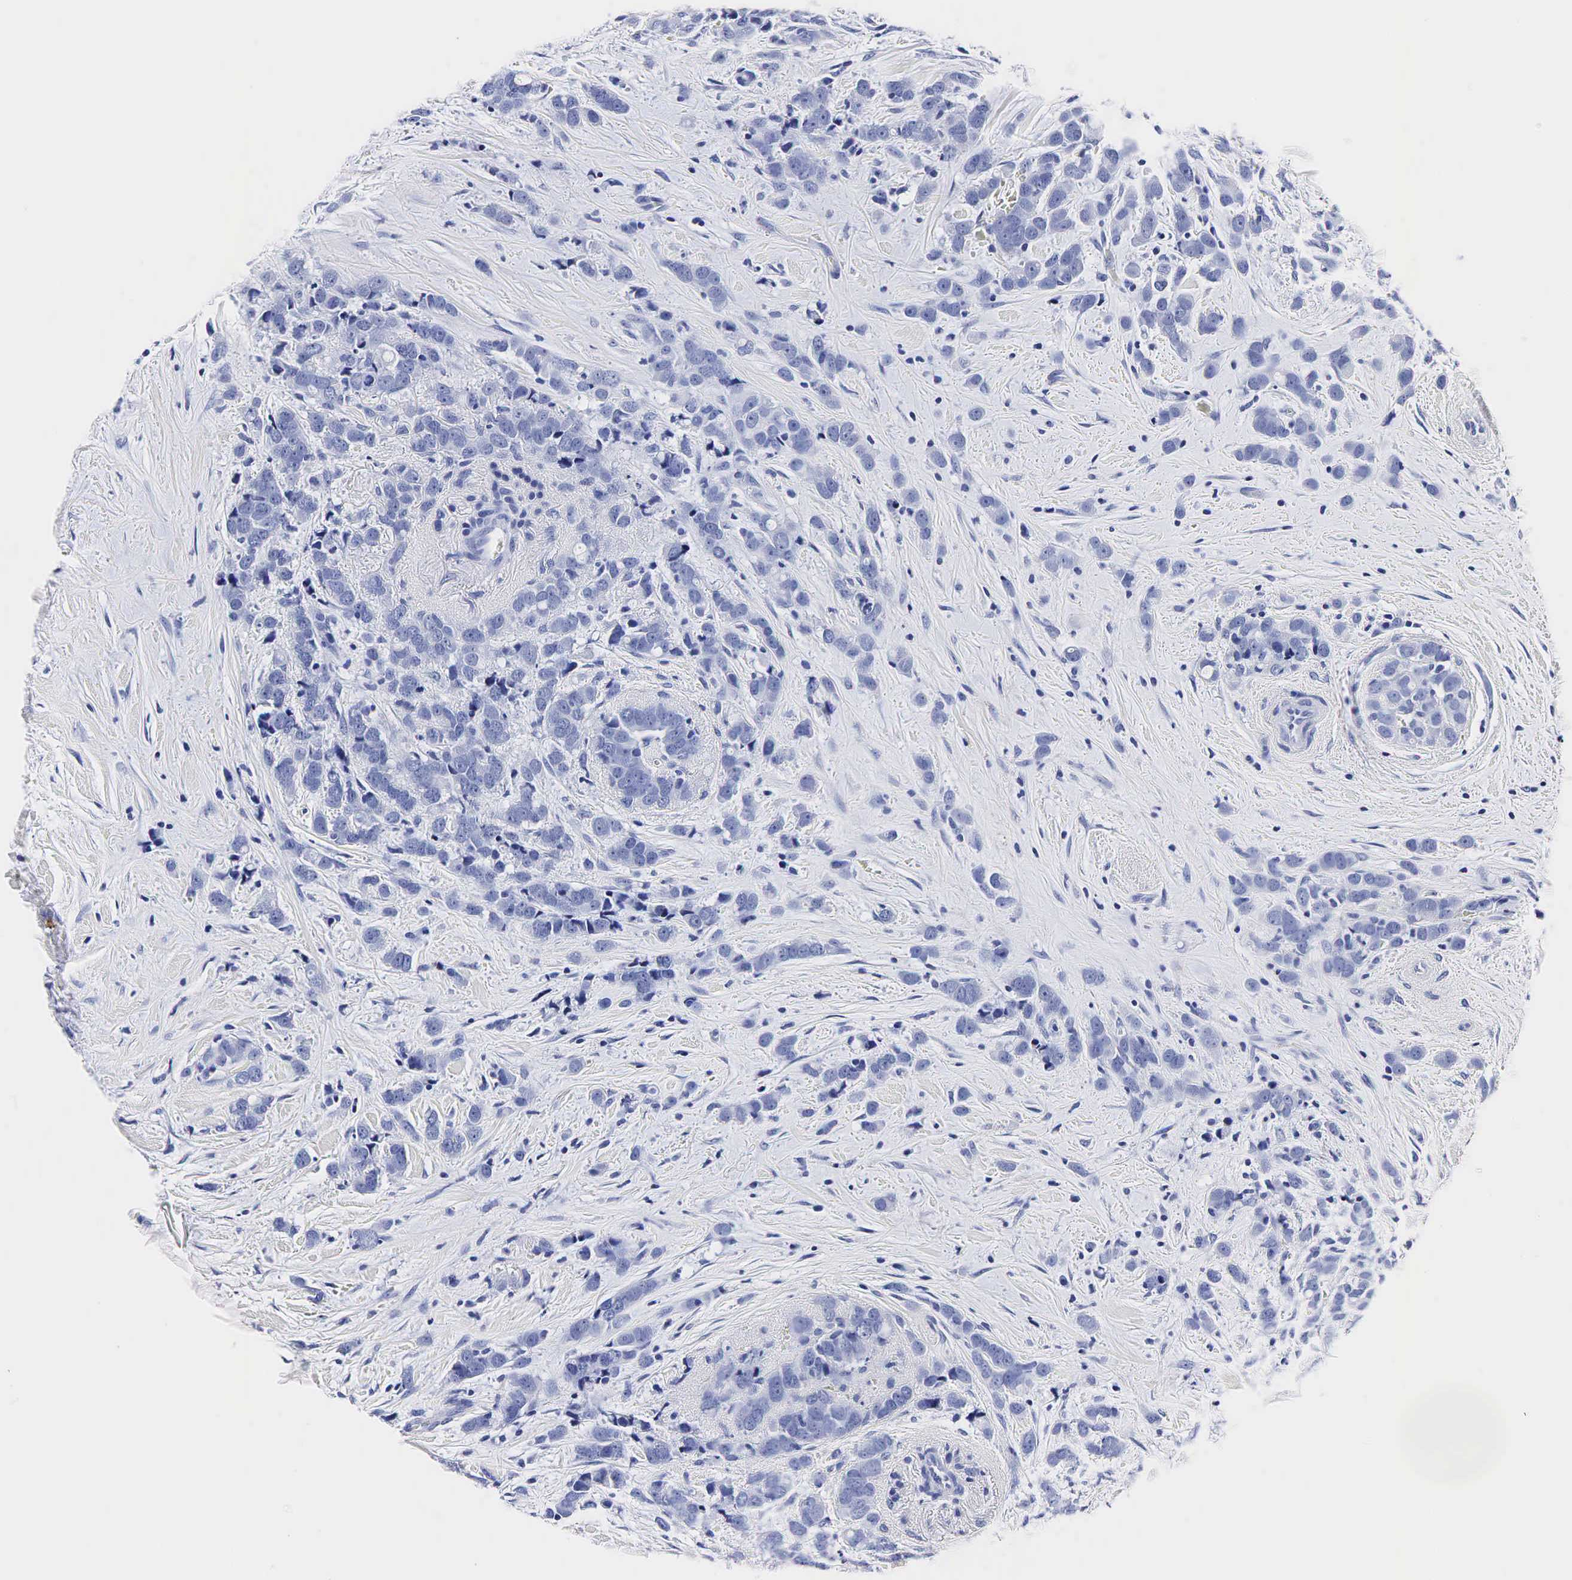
{"staining": {"intensity": "negative", "quantity": "none", "location": "none"}, "tissue": "breast cancer", "cell_type": "Tumor cells", "image_type": "cancer", "snomed": [{"axis": "morphology", "description": "Lobular carcinoma"}, {"axis": "topography", "description": "Breast"}], "caption": "DAB (3,3'-diaminobenzidine) immunohistochemical staining of breast cancer demonstrates no significant positivity in tumor cells. (IHC, brightfield microscopy, high magnification).", "gene": "TG", "patient": {"sex": "female", "age": 57}}